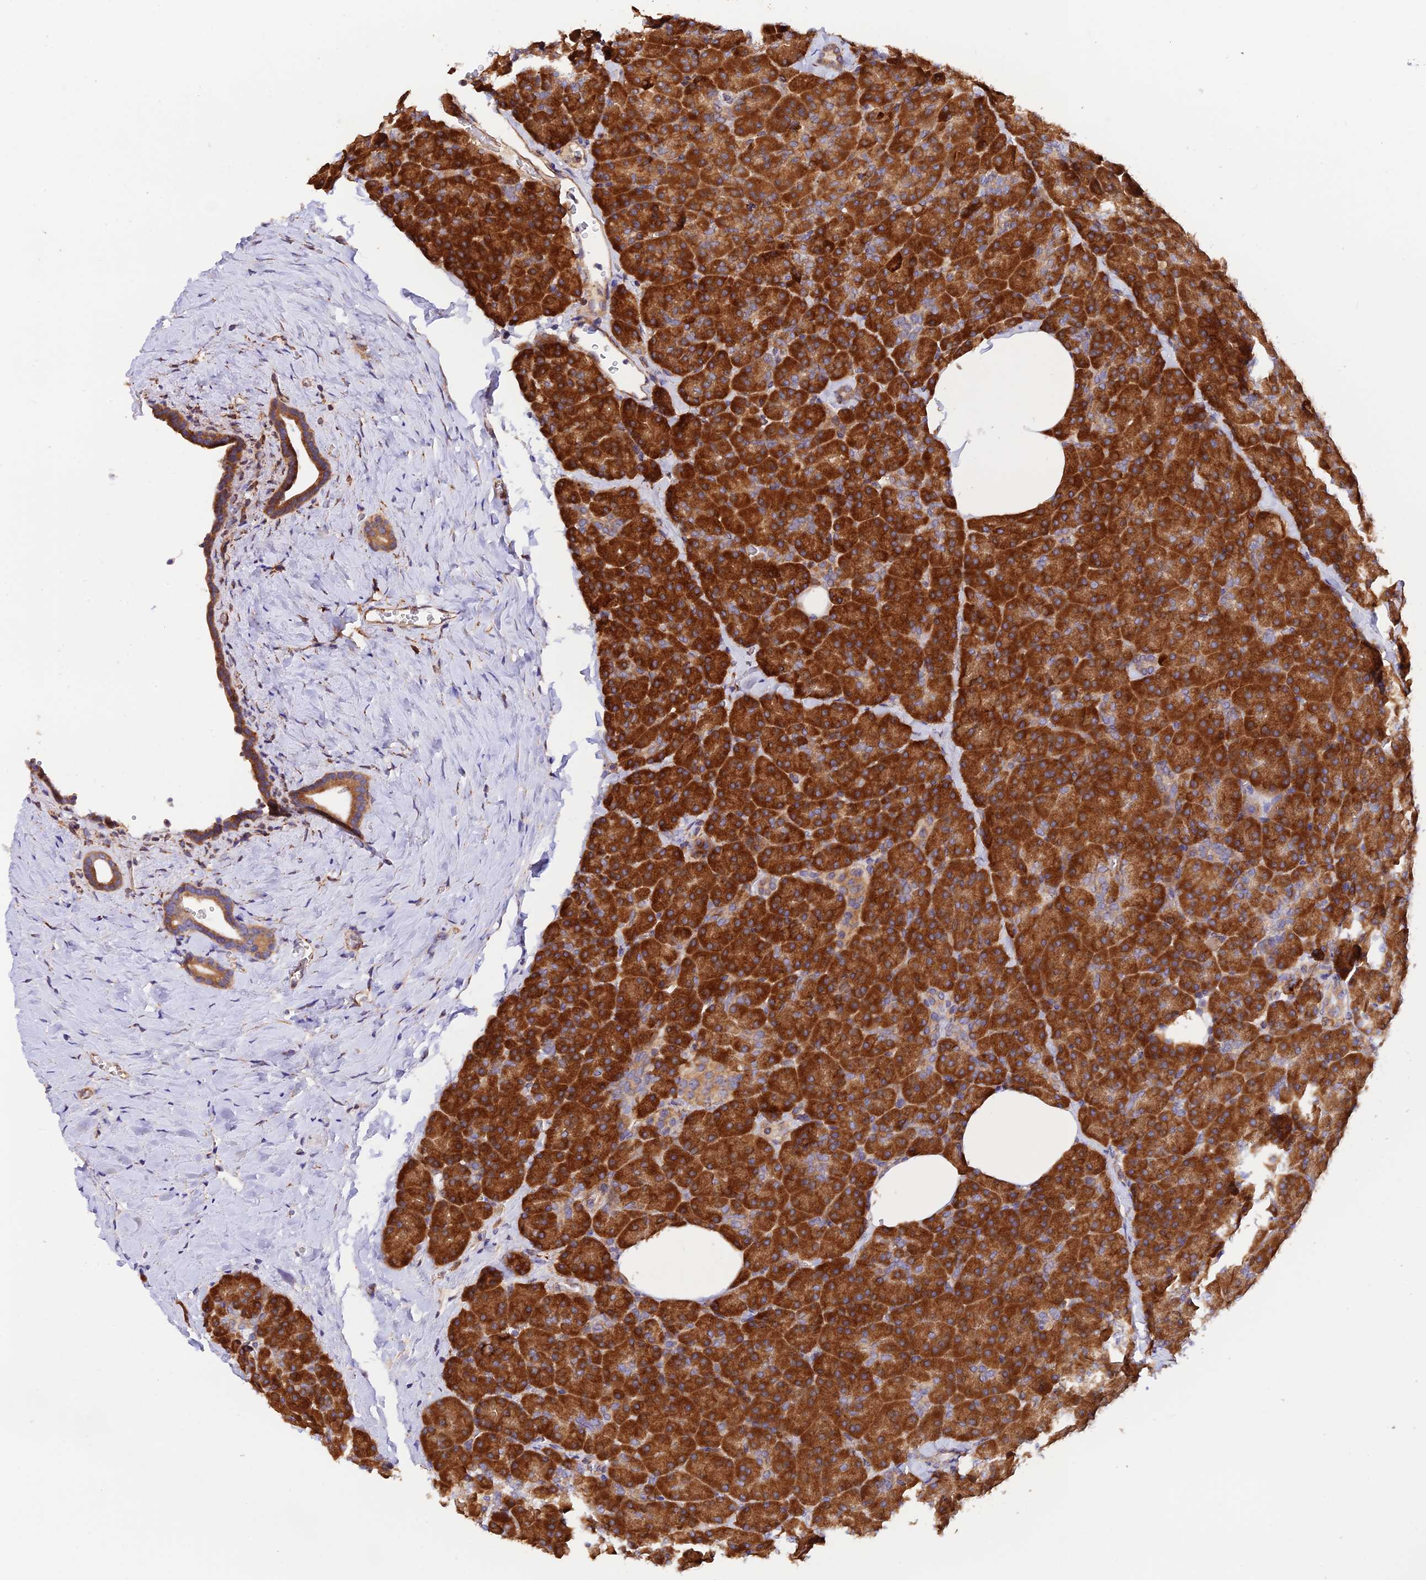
{"staining": {"intensity": "strong", "quantity": ">75%", "location": "cytoplasmic/membranous"}, "tissue": "pancreas", "cell_type": "Exocrine glandular cells", "image_type": "normal", "snomed": [{"axis": "morphology", "description": "Normal tissue, NOS"}, {"axis": "morphology", "description": "Carcinoid, malignant, NOS"}, {"axis": "topography", "description": "Pancreas"}], "caption": "This micrograph demonstrates IHC staining of normal pancreas, with high strong cytoplasmic/membranous staining in approximately >75% of exocrine glandular cells.", "gene": "RPL5", "patient": {"sex": "female", "age": 35}}